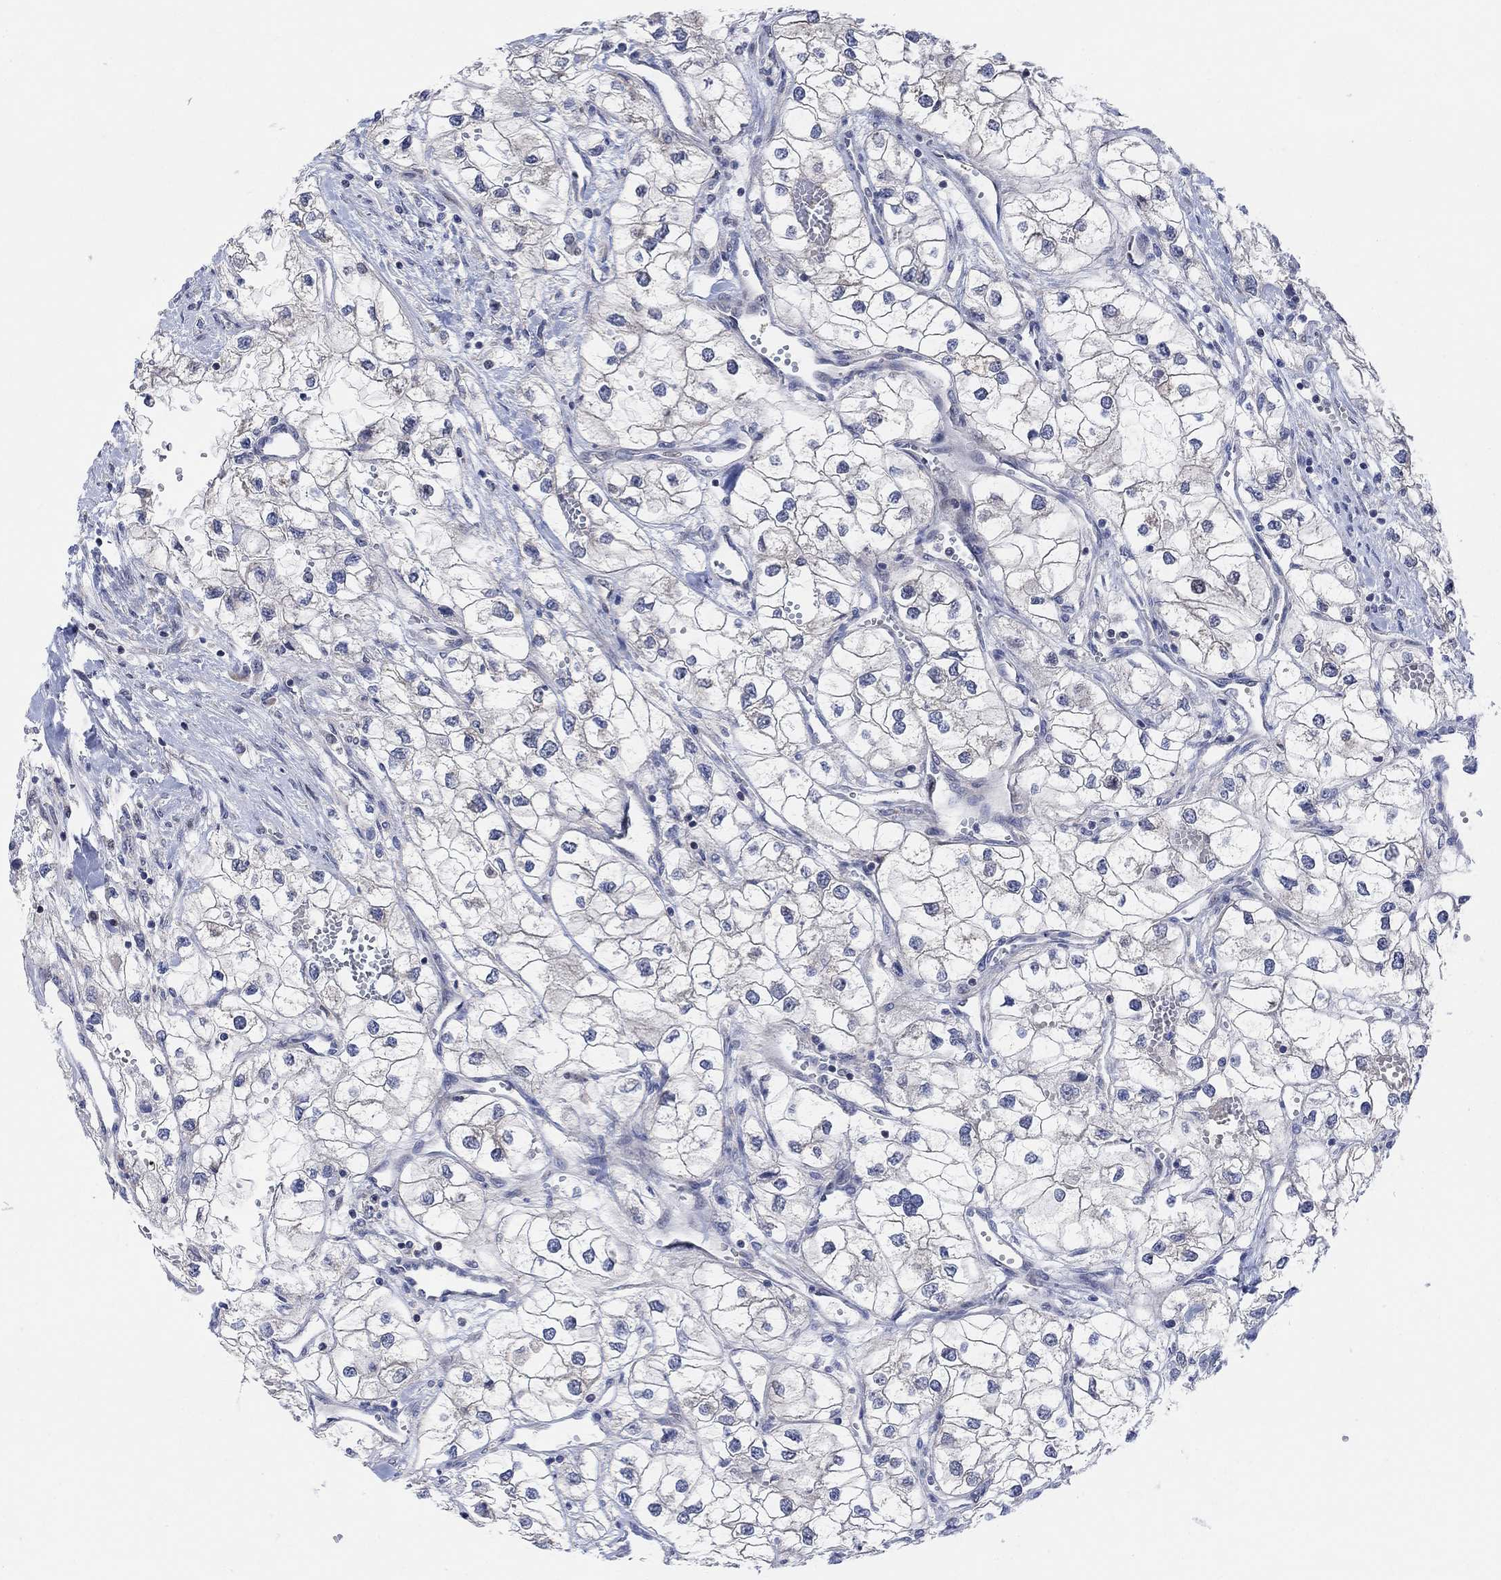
{"staining": {"intensity": "negative", "quantity": "none", "location": "none"}, "tissue": "renal cancer", "cell_type": "Tumor cells", "image_type": "cancer", "snomed": [{"axis": "morphology", "description": "Adenocarcinoma, NOS"}, {"axis": "topography", "description": "Kidney"}], "caption": "Protein analysis of adenocarcinoma (renal) exhibits no significant staining in tumor cells.", "gene": "CNTF", "patient": {"sex": "male", "age": 59}}